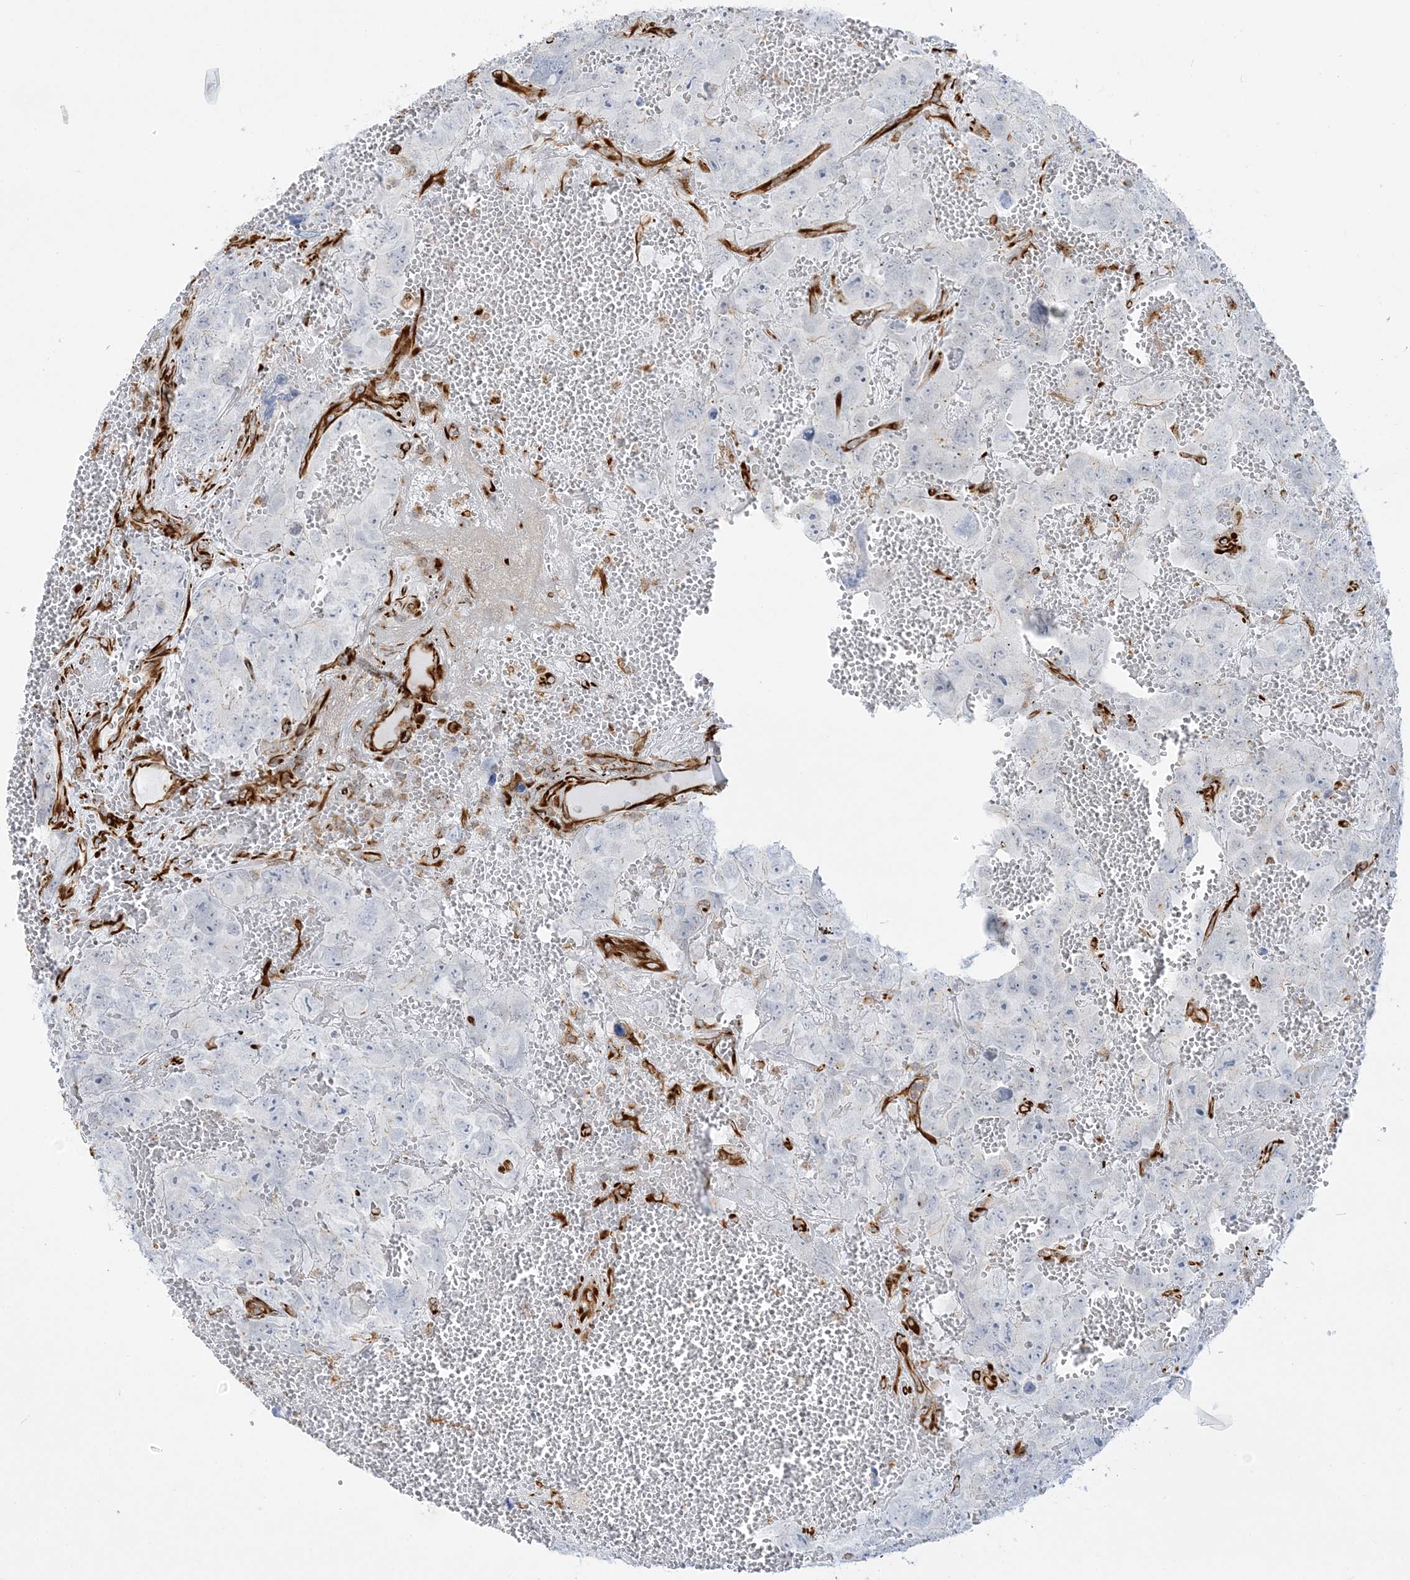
{"staining": {"intensity": "negative", "quantity": "none", "location": "none"}, "tissue": "testis cancer", "cell_type": "Tumor cells", "image_type": "cancer", "snomed": [{"axis": "morphology", "description": "Carcinoma, Embryonal, NOS"}, {"axis": "topography", "description": "Testis"}], "caption": "Immunohistochemistry (IHC) histopathology image of human testis embryonal carcinoma stained for a protein (brown), which reveals no staining in tumor cells.", "gene": "SCLT1", "patient": {"sex": "male", "age": 45}}